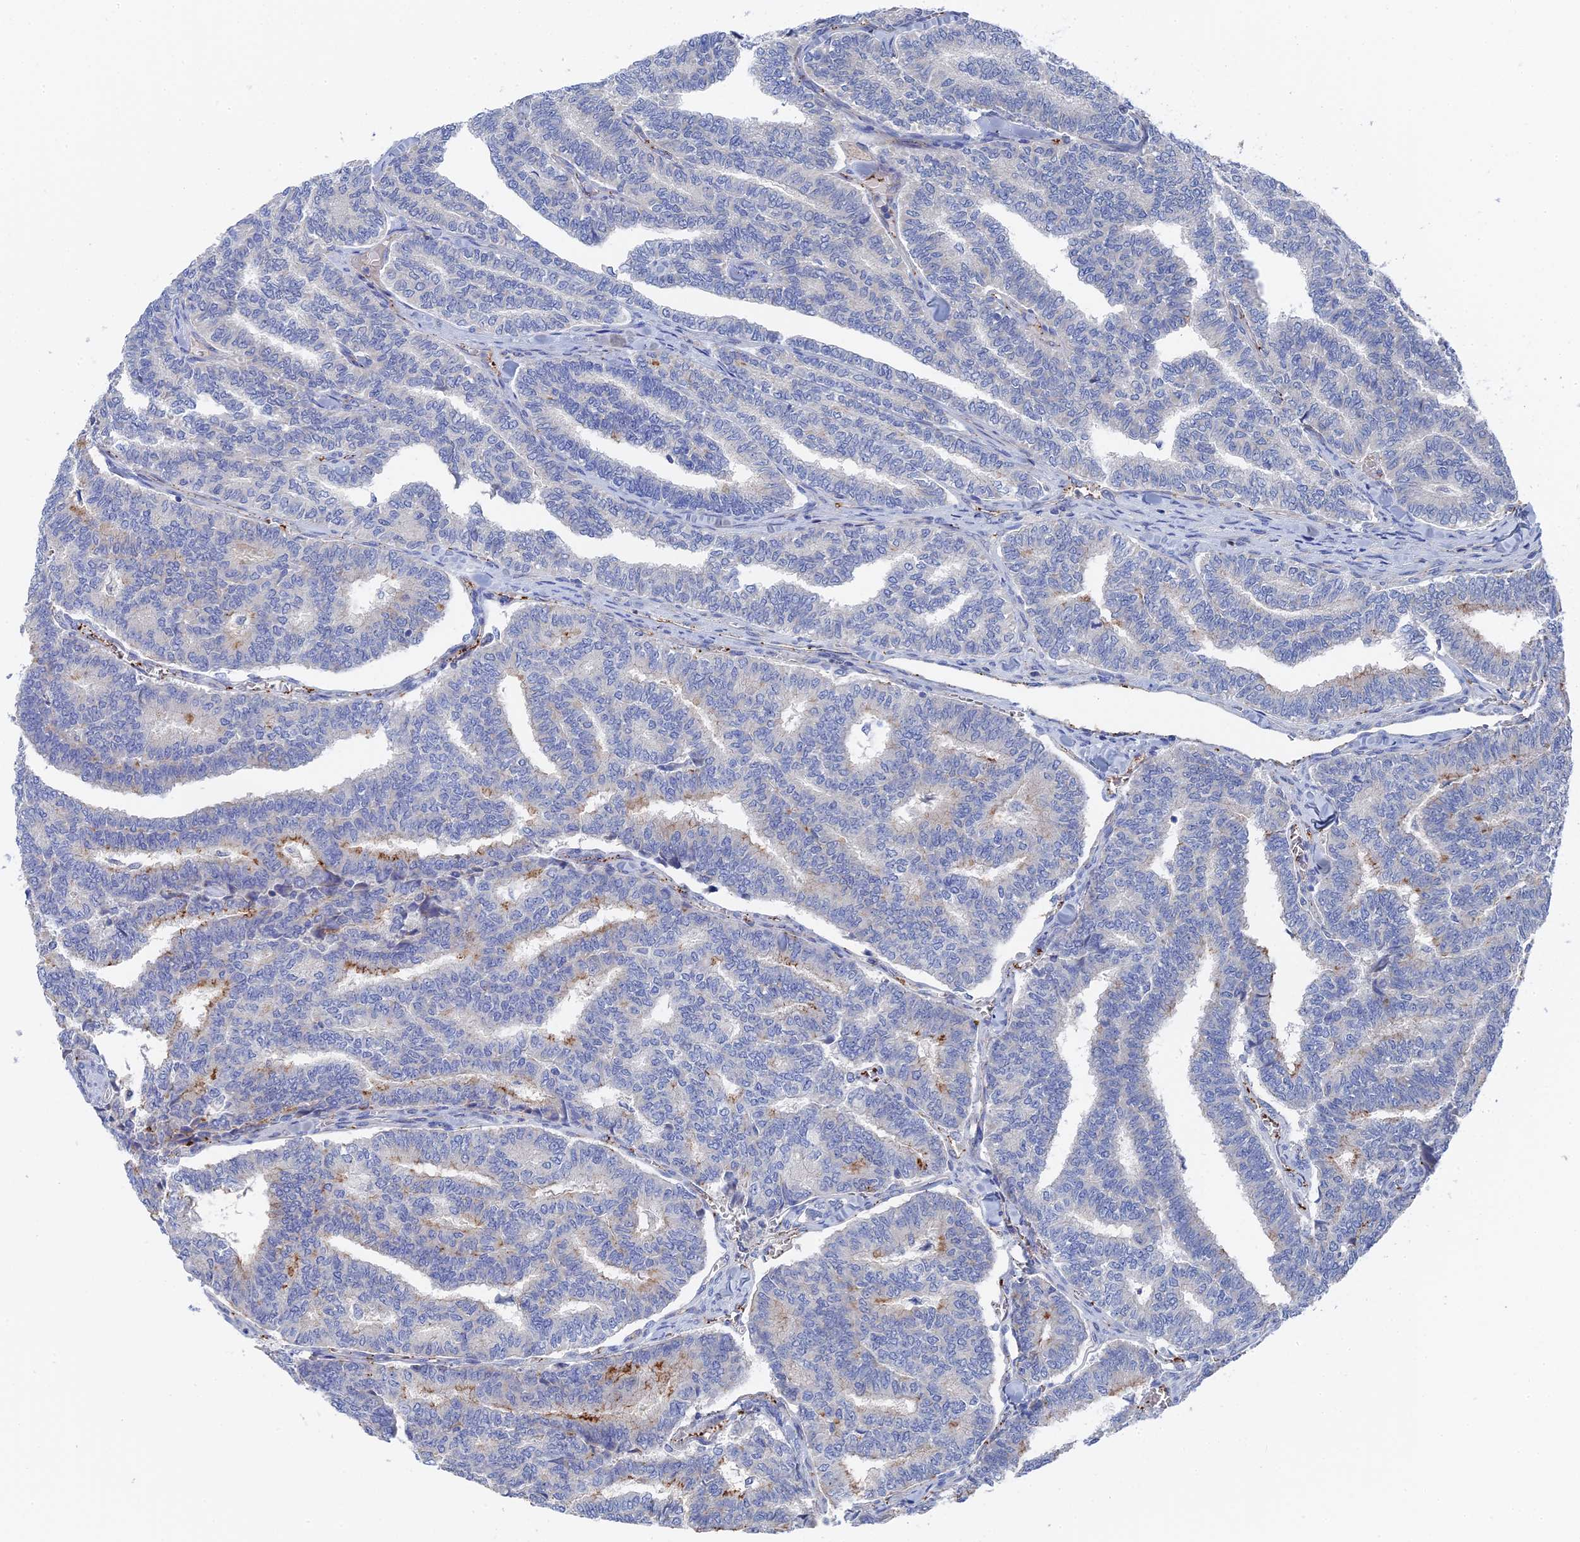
{"staining": {"intensity": "negative", "quantity": "none", "location": "none"}, "tissue": "thyroid cancer", "cell_type": "Tumor cells", "image_type": "cancer", "snomed": [{"axis": "morphology", "description": "Papillary adenocarcinoma, NOS"}, {"axis": "topography", "description": "Thyroid gland"}], "caption": "Tumor cells are negative for brown protein staining in thyroid cancer.", "gene": "MTHFSD", "patient": {"sex": "female", "age": 35}}